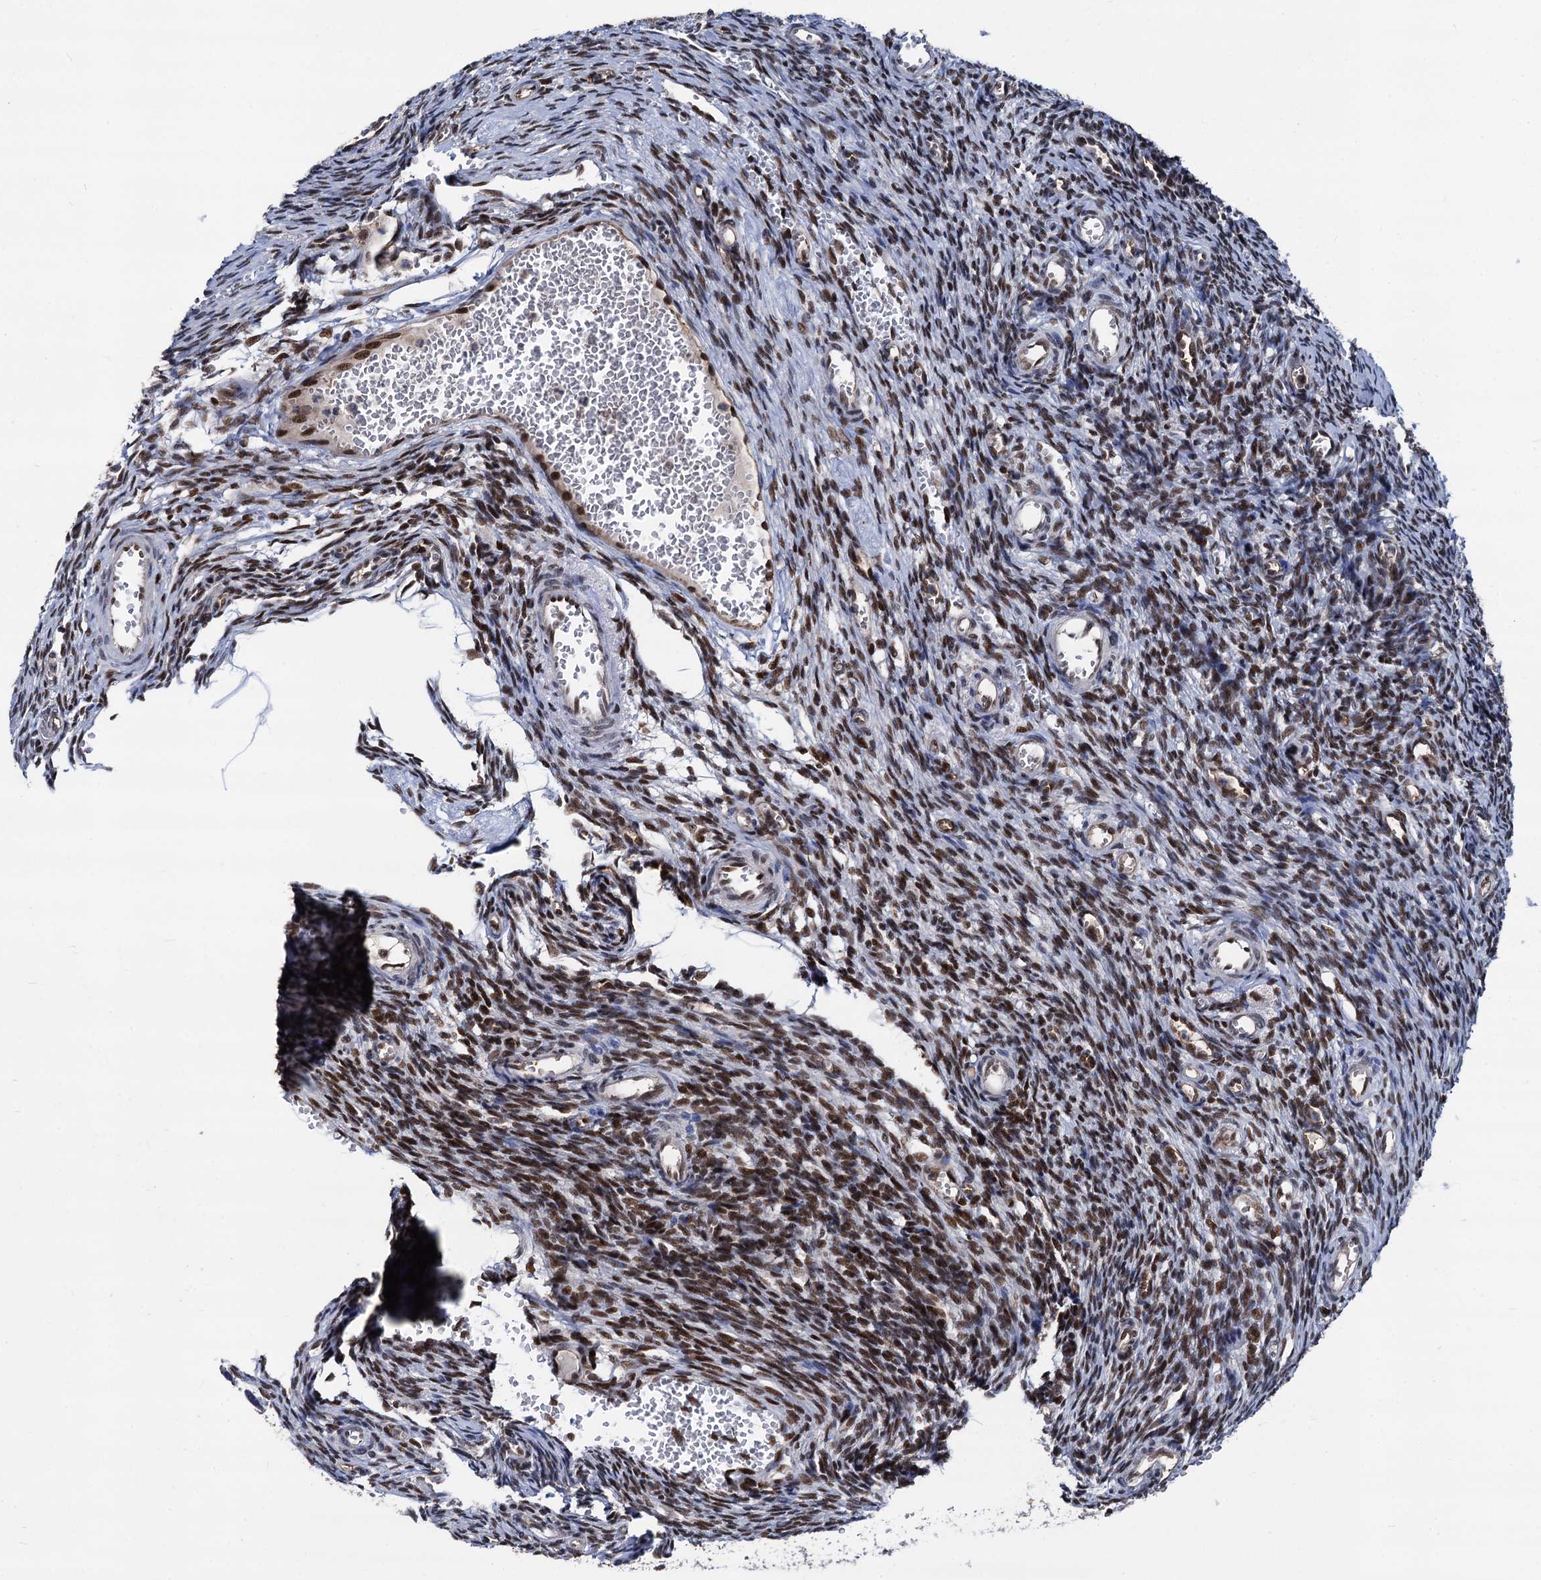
{"staining": {"intensity": "moderate", "quantity": ">75%", "location": "nuclear"}, "tissue": "ovary", "cell_type": "Ovarian stroma cells", "image_type": "normal", "snomed": [{"axis": "morphology", "description": "Normal tissue, NOS"}, {"axis": "topography", "description": "Ovary"}], "caption": "Ovary stained with DAB immunohistochemistry (IHC) reveals medium levels of moderate nuclear staining in approximately >75% of ovarian stroma cells. (Brightfield microscopy of DAB IHC at high magnification).", "gene": "GALNT11", "patient": {"sex": "female", "age": 39}}